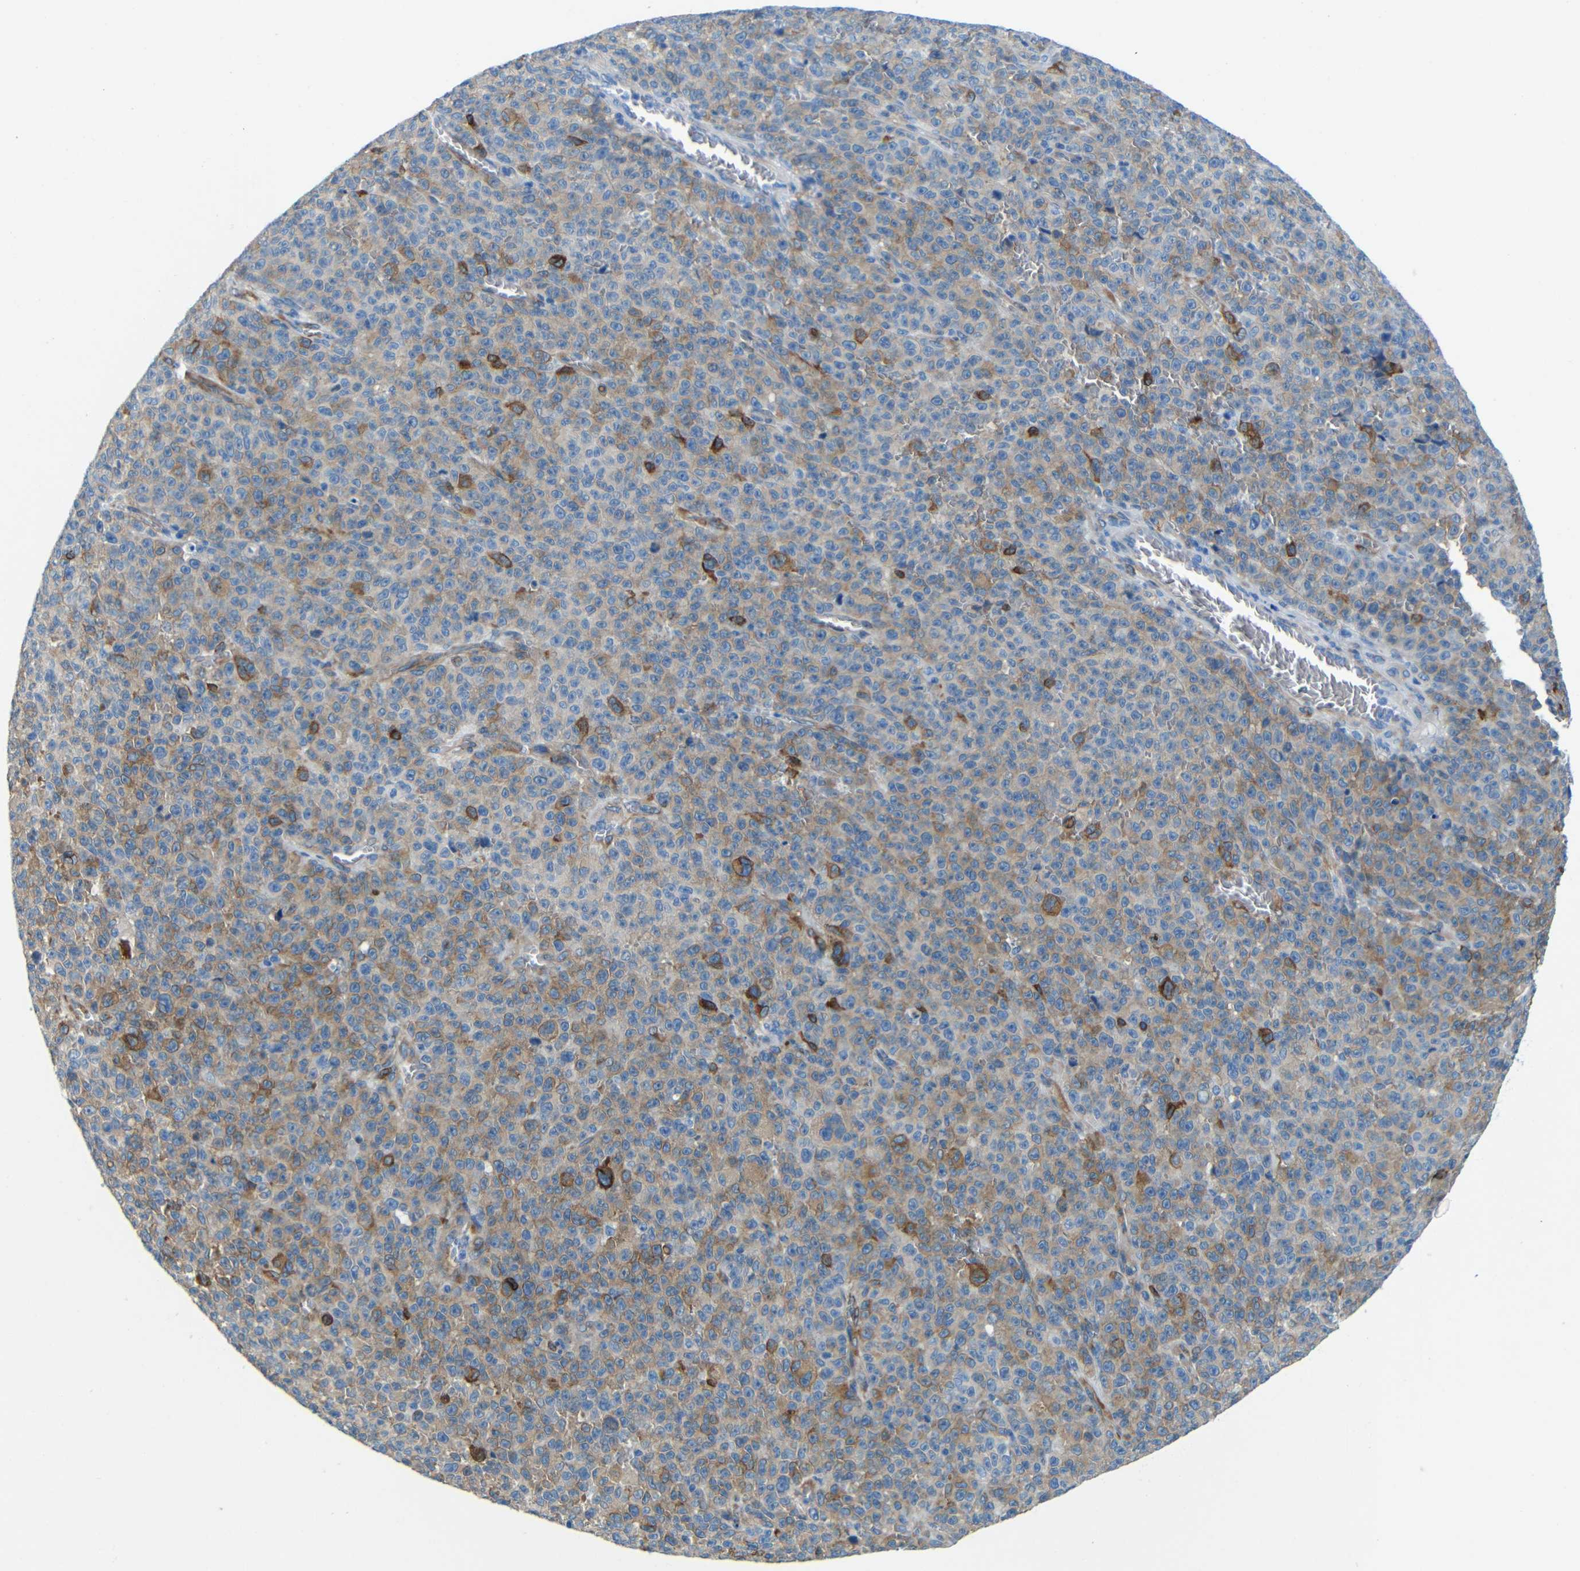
{"staining": {"intensity": "weak", "quantity": "25%-75%", "location": "cytoplasmic/membranous"}, "tissue": "melanoma", "cell_type": "Tumor cells", "image_type": "cancer", "snomed": [{"axis": "morphology", "description": "Malignant melanoma, NOS"}, {"axis": "topography", "description": "Skin"}], "caption": "Melanoma was stained to show a protein in brown. There is low levels of weak cytoplasmic/membranous staining in about 25%-75% of tumor cells.", "gene": "MAP2", "patient": {"sex": "female", "age": 82}}